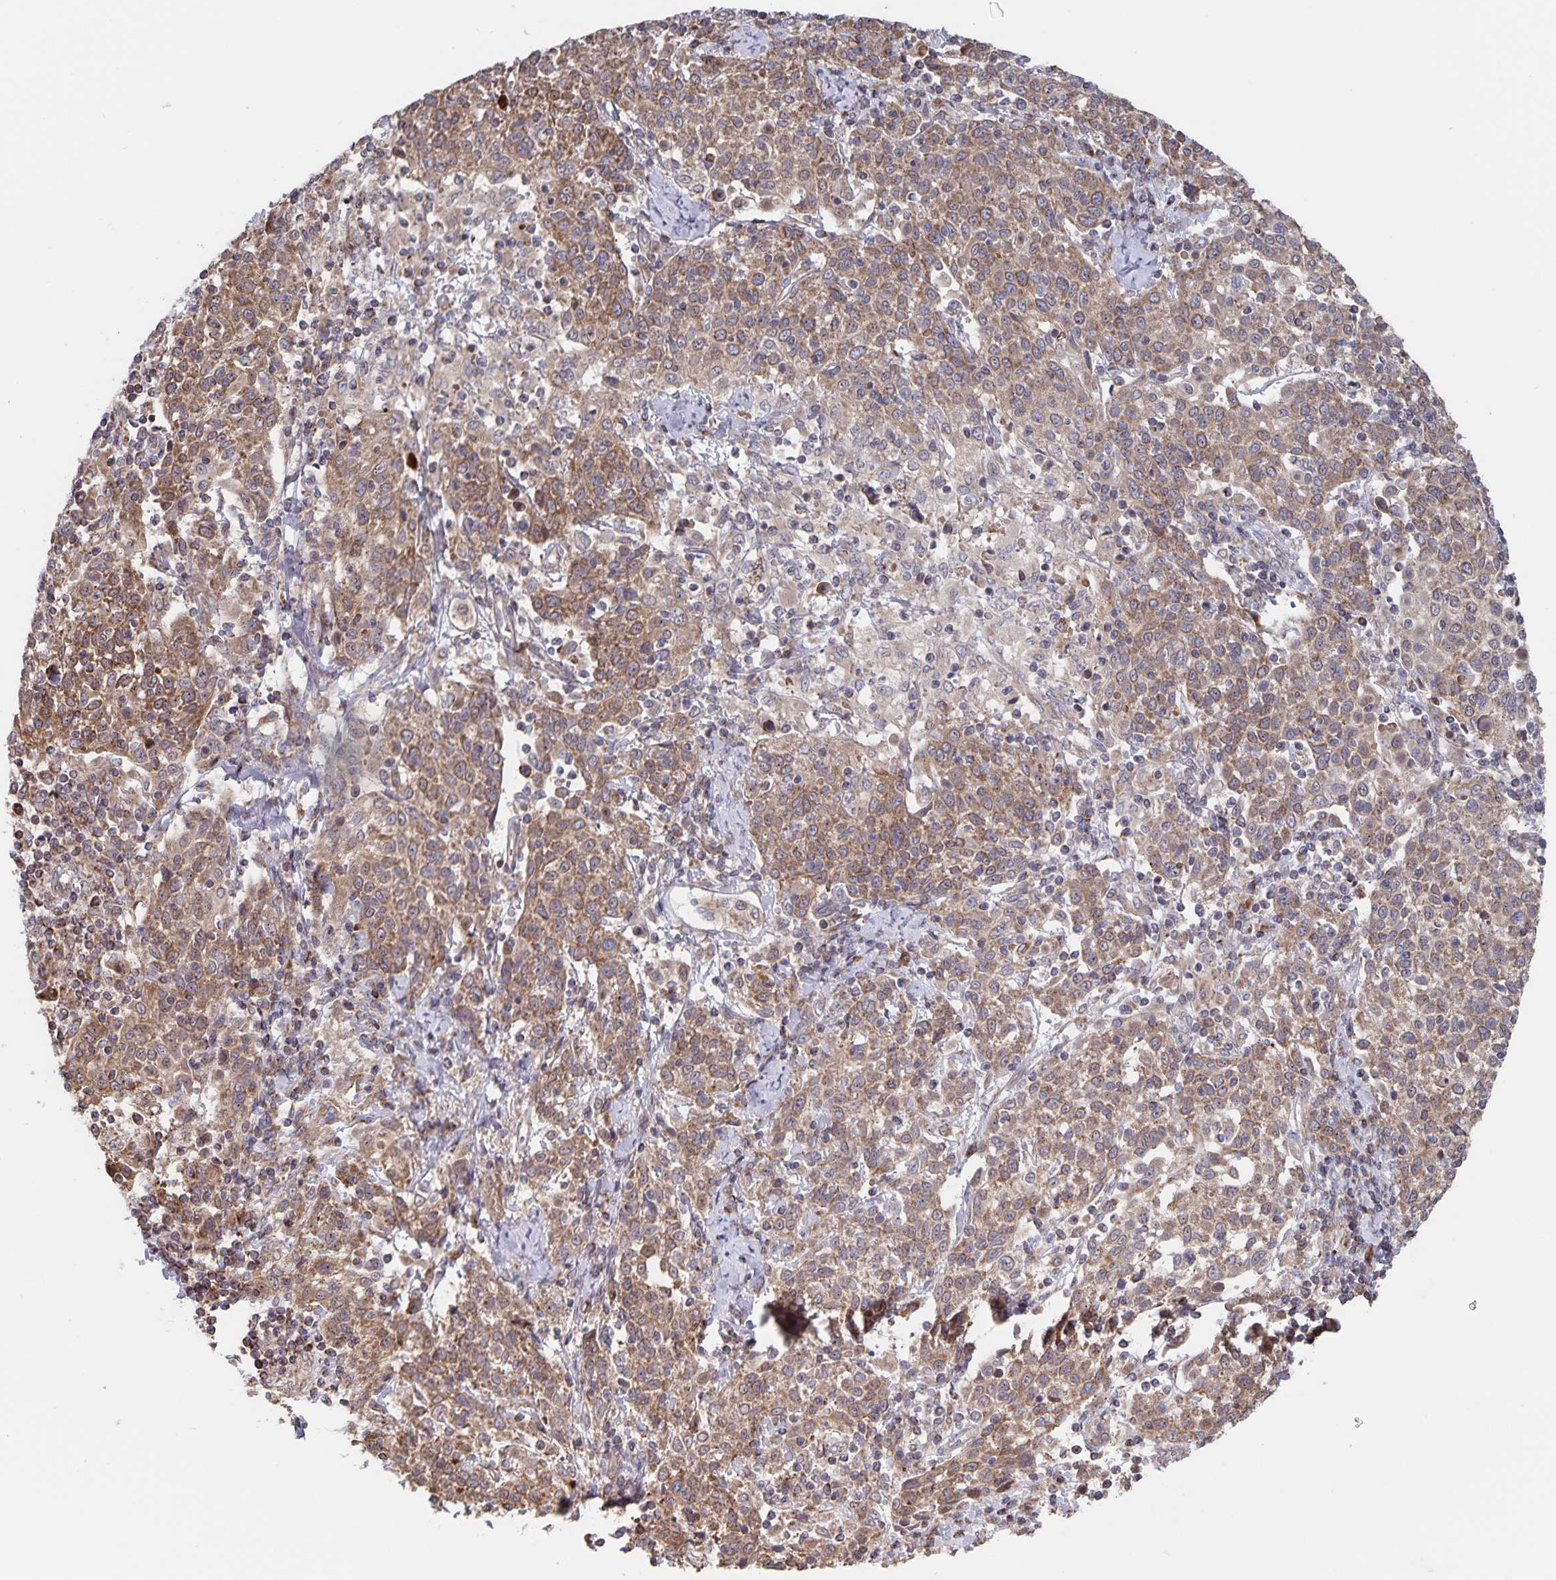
{"staining": {"intensity": "moderate", "quantity": ">75%", "location": "cytoplasmic/membranous"}, "tissue": "cervical cancer", "cell_type": "Tumor cells", "image_type": "cancer", "snomed": [{"axis": "morphology", "description": "Squamous cell carcinoma, NOS"}, {"axis": "topography", "description": "Cervix"}], "caption": "Immunohistochemistry of cervical squamous cell carcinoma reveals medium levels of moderate cytoplasmic/membranous positivity in approximately >75% of tumor cells.", "gene": "ACACA", "patient": {"sex": "female", "age": 61}}